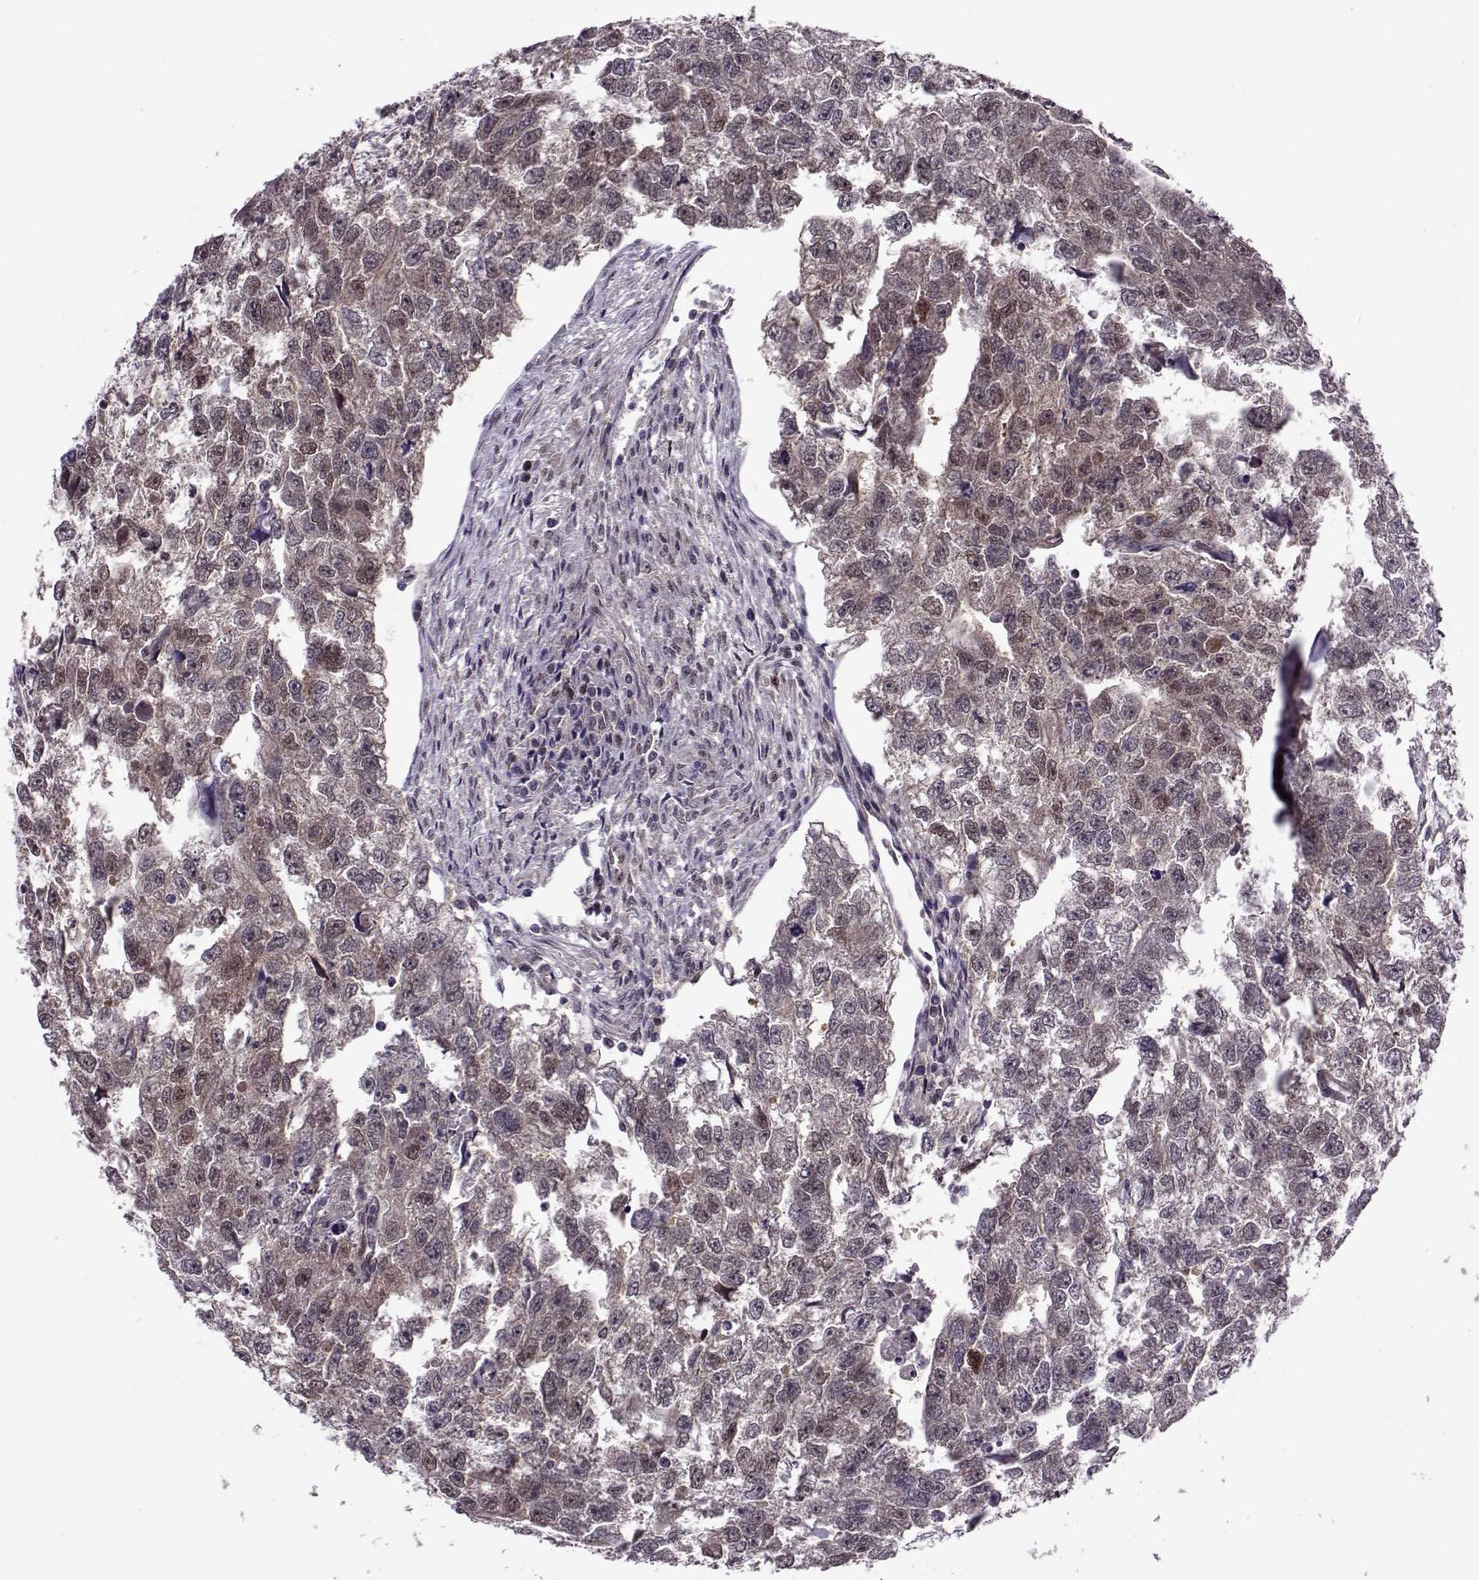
{"staining": {"intensity": "weak", "quantity": "<25%", "location": "cytoplasmic/membranous,nuclear"}, "tissue": "testis cancer", "cell_type": "Tumor cells", "image_type": "cancer", "snomed": [{"axis": "morphology", "description": "Carcinoma, Embryonal, NOS"}, {"axis": "morphology", "description": "Teratoma, malignant, NOS"}, {"axis": "topography", "description": "Testis"}], "caption": "This micrograph is of testis cancer stained with immunohistochemistry to label a protein in brown with the nuclei are counter-stained blue. There is no expression in tumor cells. The staining was performed using DAB to visualize the protein expression in brown, while the nuclei were stained in blue with hematoxylin (Magnification: 20x).", "gene": "CDK4", "patient": {"sex": "male", "age": 44}}